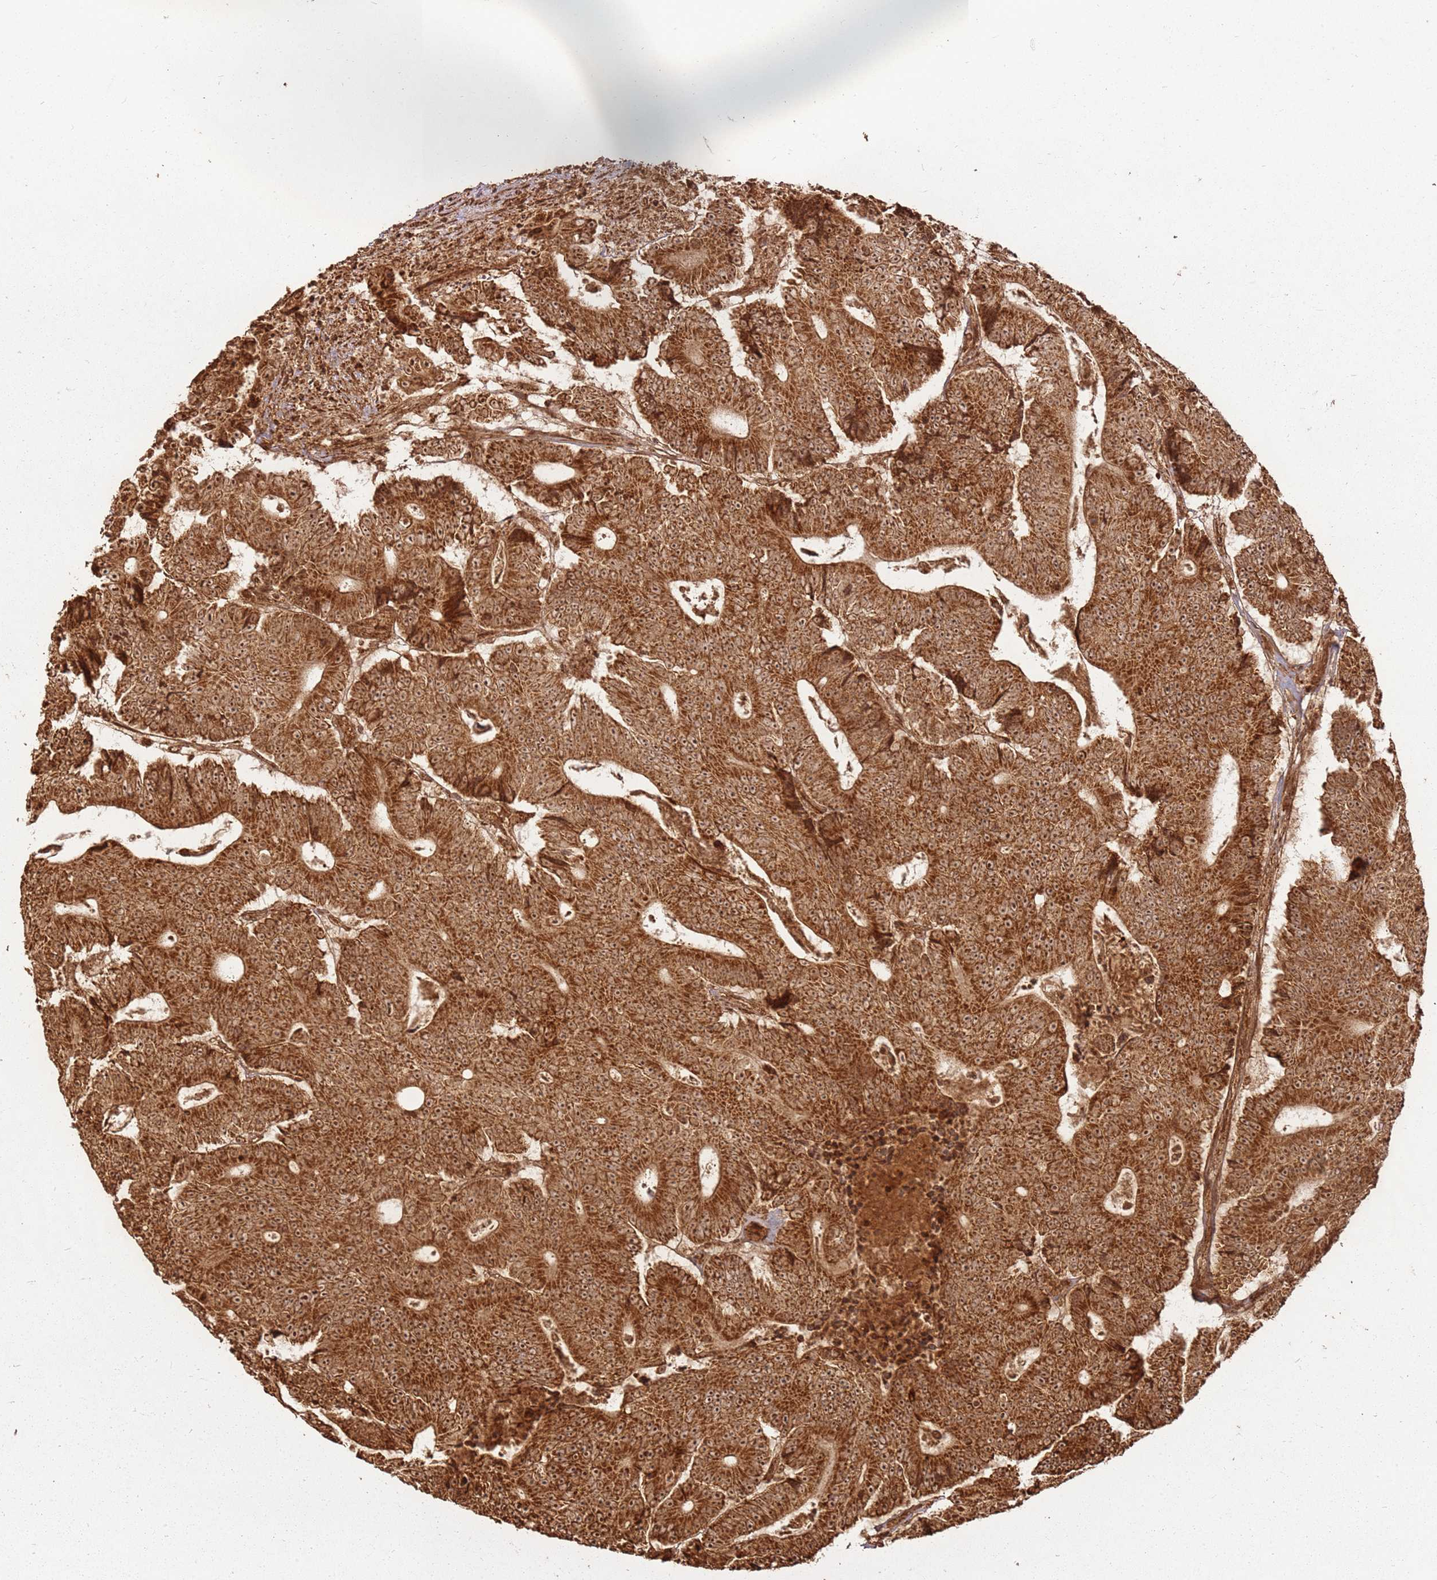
{"staining": {"intensity": "moderate", "quantity": ">75%", "location": "cytoplasmic/membranous,nuclear"}, "tissue": "colorectal cancer", "cell_type": "Tumor cells", "image_type": "cancer", "snomed": [{"axis": "morphology", "description": "Adenocarcinoma, NOS"}, {"axis": "topography", "description": "Colon"}], "caption": "Immunohistochemistry (IHC) of human colorectal cancer shows medium levels of moderate cytoplasmic/membranous and nuclear staining in about >75% of tumor cells.", "gene": "MRPS6", "patient": {"sex": "male", "age": 83}}